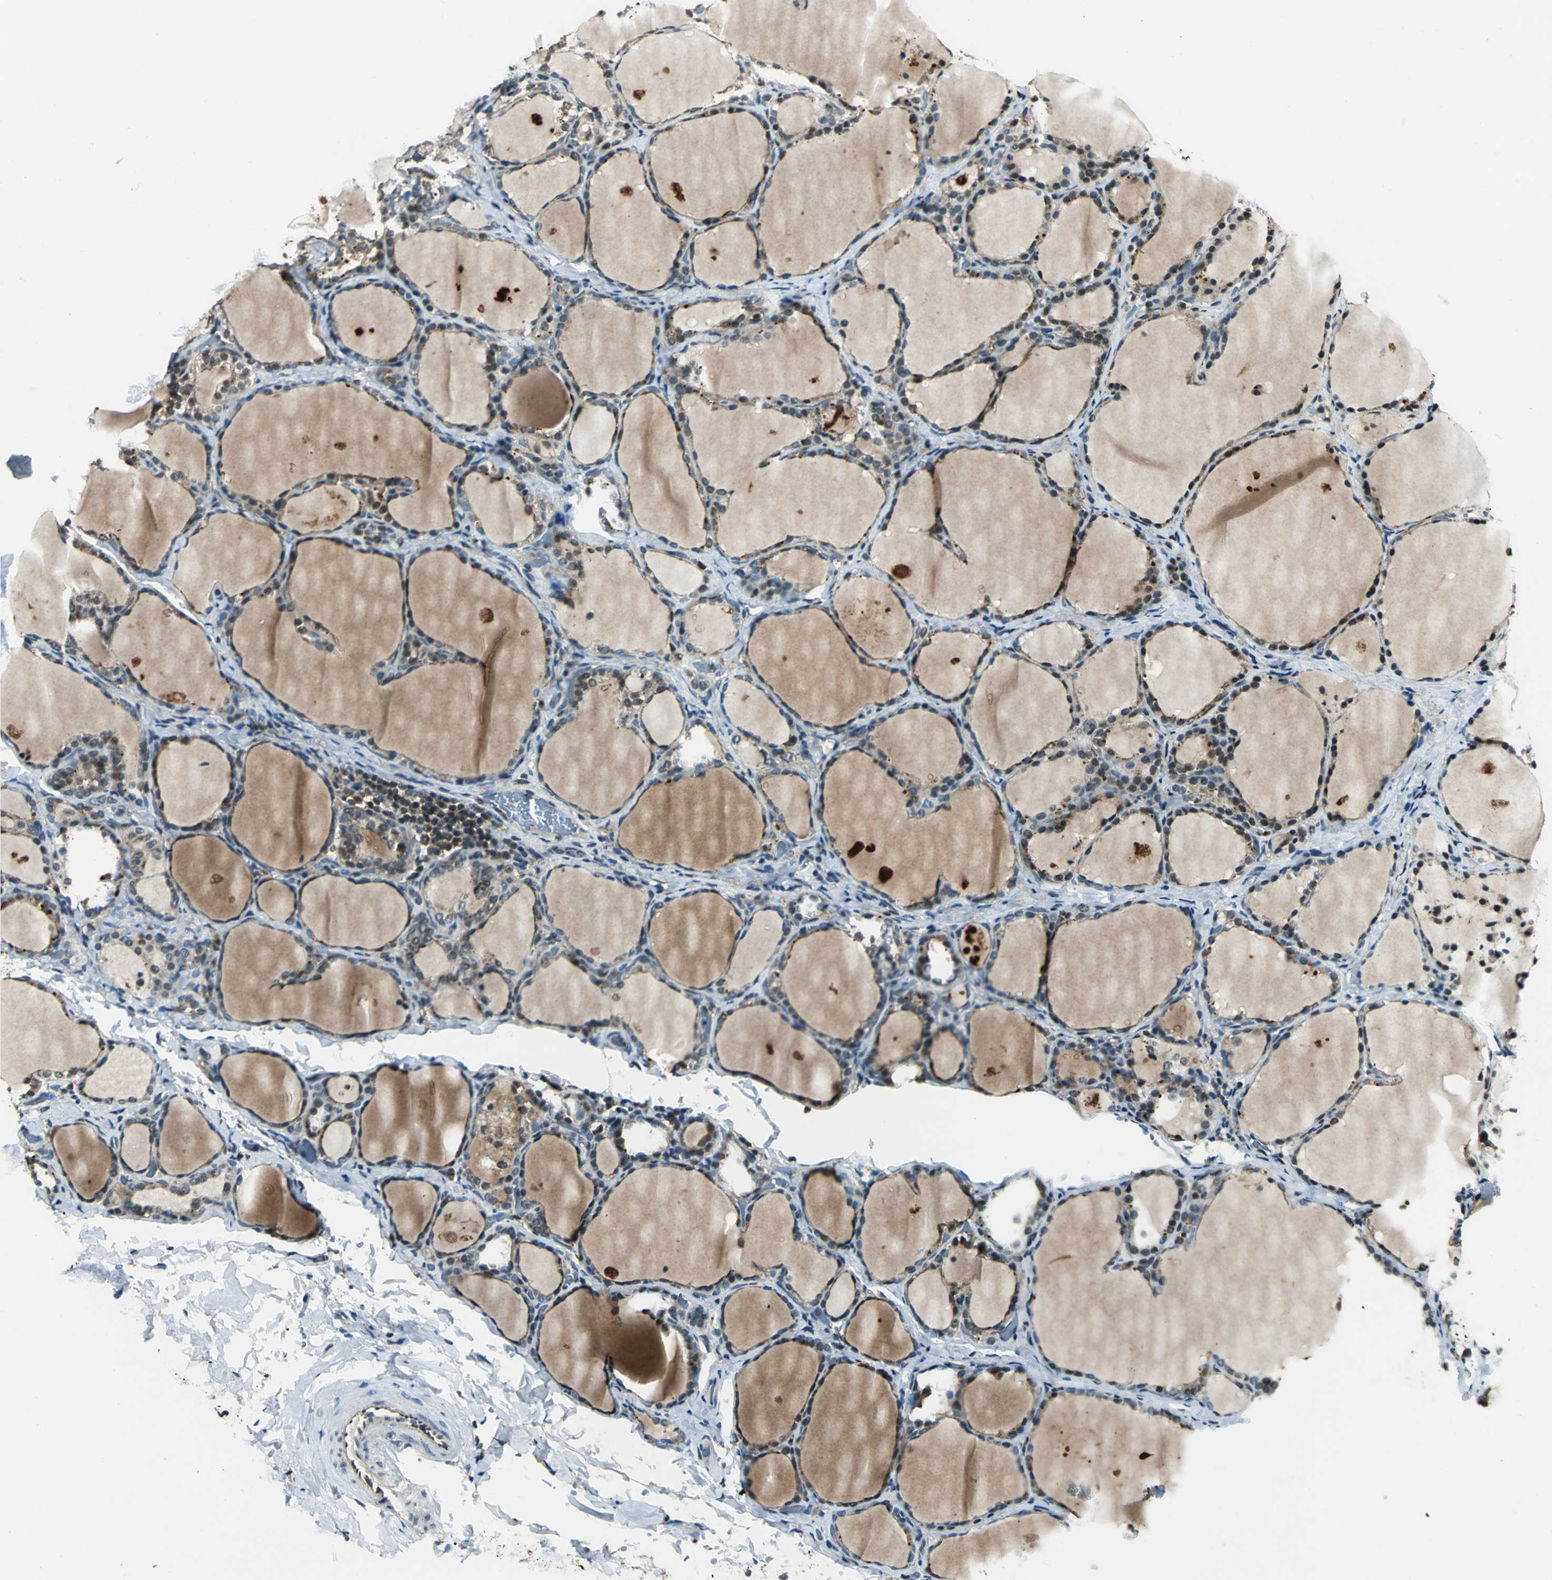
{"staining": {"intensity": "strong", "quantity": "25%-75%", "location": "cytoplasmic/membranous,nuclear"}, "tissue": "thyroid gland", "cell_type": "Glandular cells", "image_type": "normal", "snomed": [{"axis": "morphology", "description": "Normal tissue, NOS"}, {"axis": "morphology", "description": "Papillary adenocarcinoma, NOS"}, {"axis": "topography", "description": "Thyroid gland"}], "caption": "Protein analysis of normal thyroid gland reveals strong cytoplasmic/membranous,nuclear positivity in approximately 25%-75% of glandular cells.", "gene": "PPP1R13L", "patient": {"sex": "female", "age": 30}}